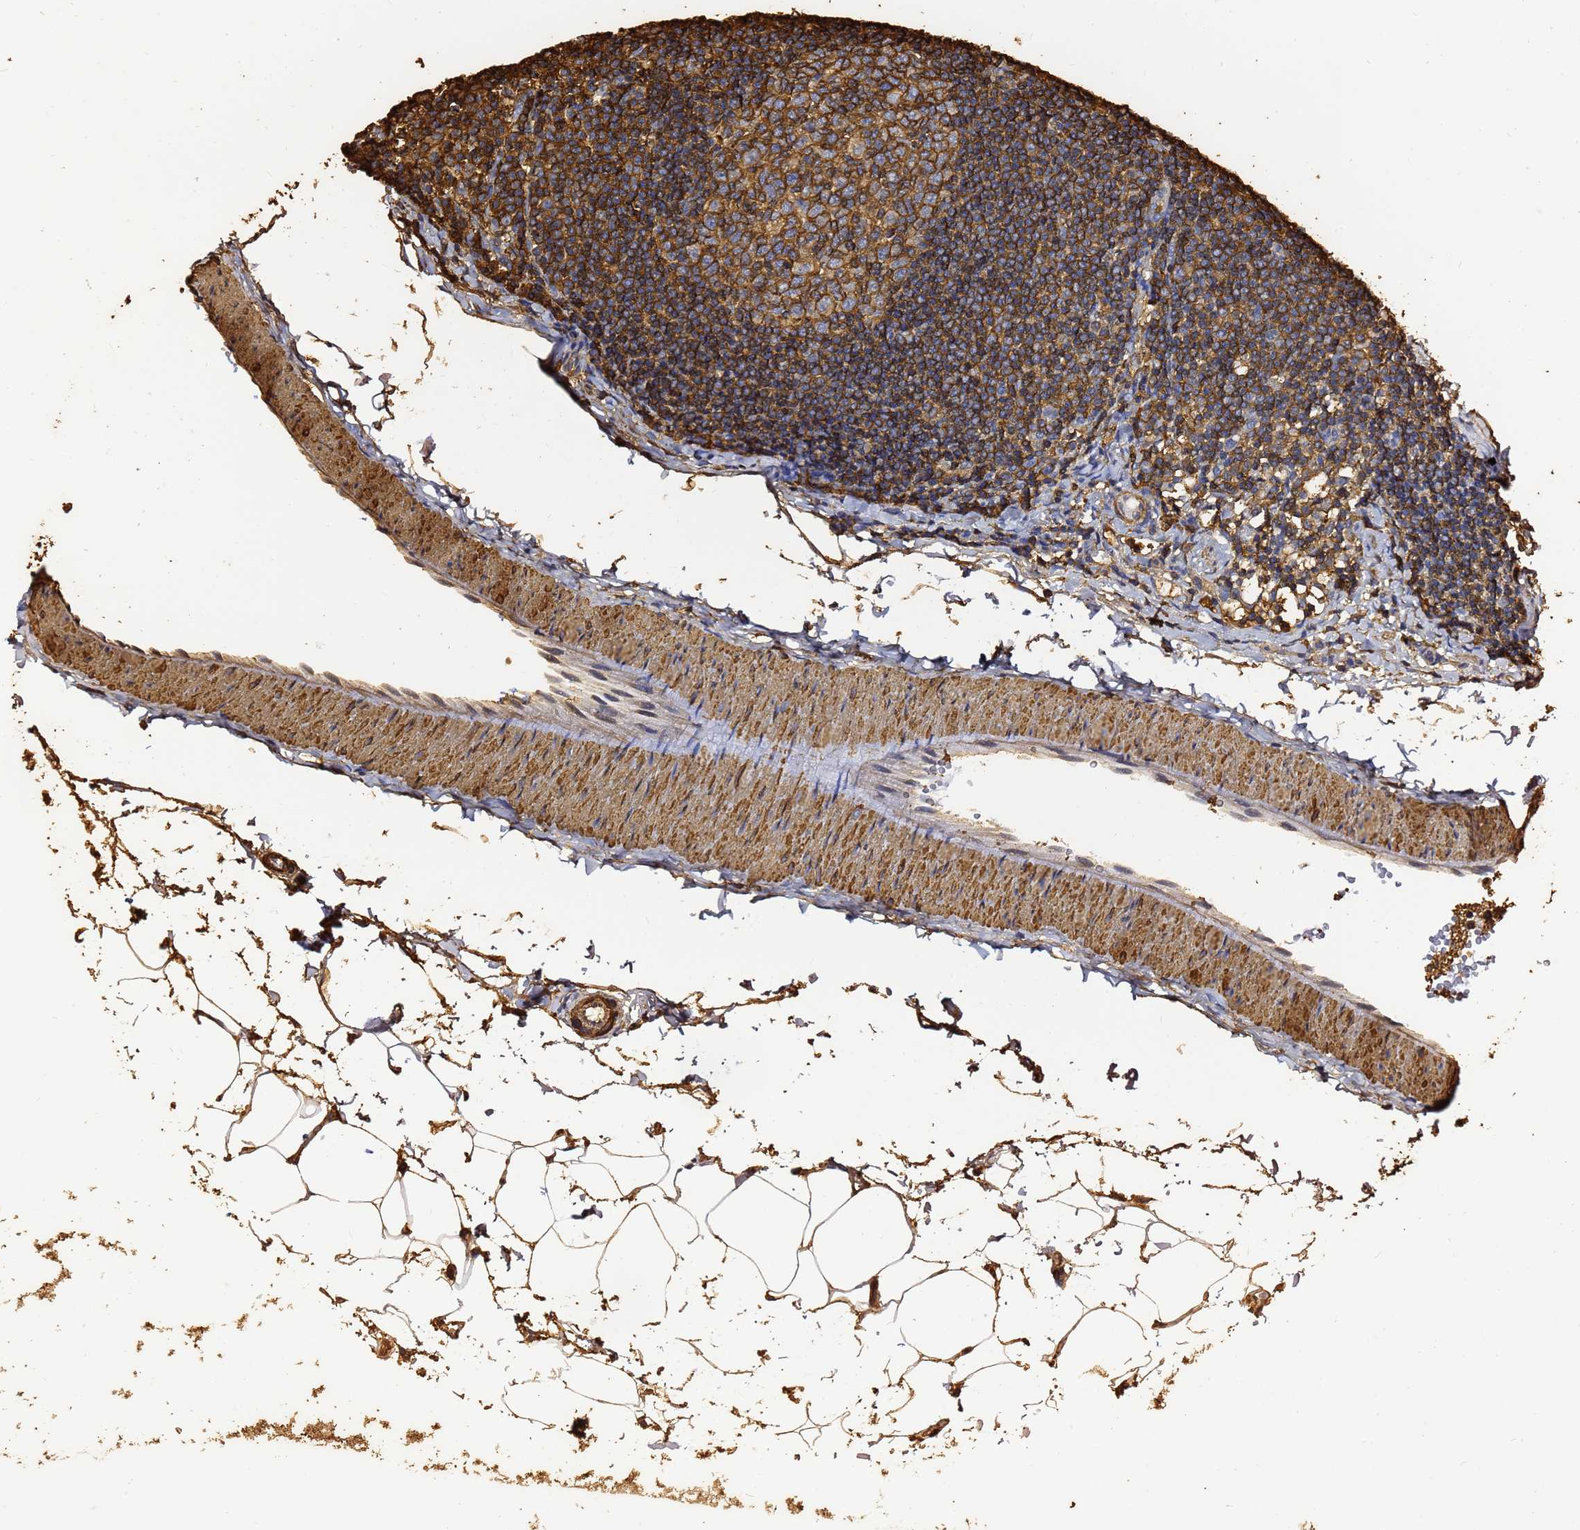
{"staining": {"intensity": "strong", "quantity": ">75%", "location": "cytoplasmic/membranous"}, "tissue": "lymph node", "cell_type": "Germinal center cells", "image_type": "normal", "snomed": [{"axis": "morphology", "description": "Normal tissue, NOS"}, {"axis": "topography", "description": "Lymph node"}], "caption": "A high amount of strong cytoplasmic/membranous positivity is seen in about >75% of germinal center cells in normal lymph node.", "gene": "ACTA1", "patient": {"sex": "female", "age": 27}}